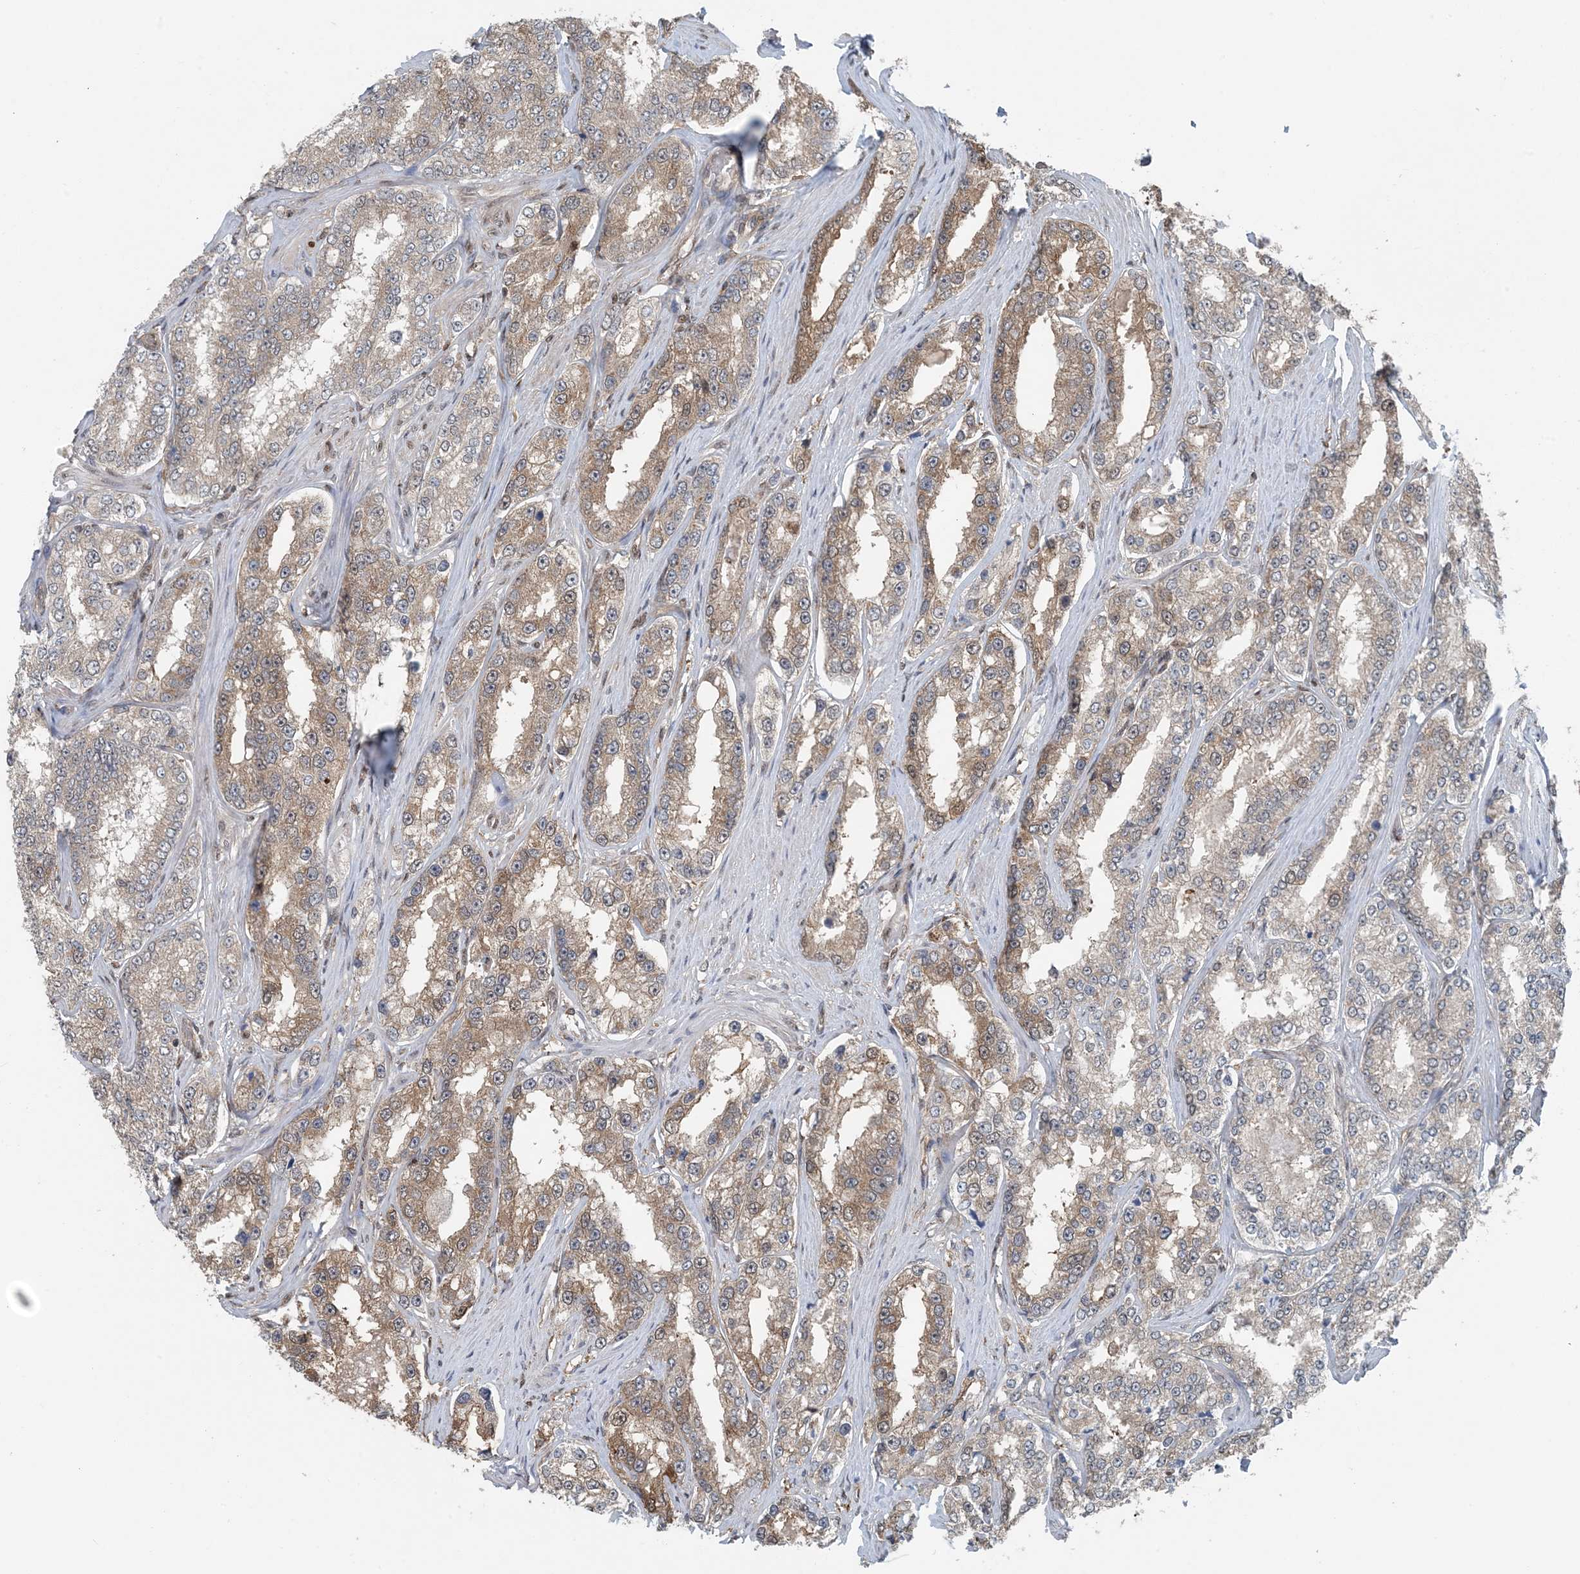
{"staining": {"intensity": "moderate", "quantity": ">75%", "location": "cytoplasmic/membranous"}, "tissue": "prostate cancer", "cell_type": "Tumor cells", "image_type": "cancer", "snomed": [{"axis": "morphology", "description": "Normal tissue, NOS"}, {"axis": "morphology", "description": "Adenocarcinoma, High grade"}, {"axis": "topography", "description": "Prostate"}], "caption": "An image of adenocarcinoma (high-grade) (prostate) stained for a protein demonstrates moderate cytoplasmic/membranous brown staining in tumor cells.", "gene": "HIKESHI", "patient": {"sex": "male", "age": 83}}